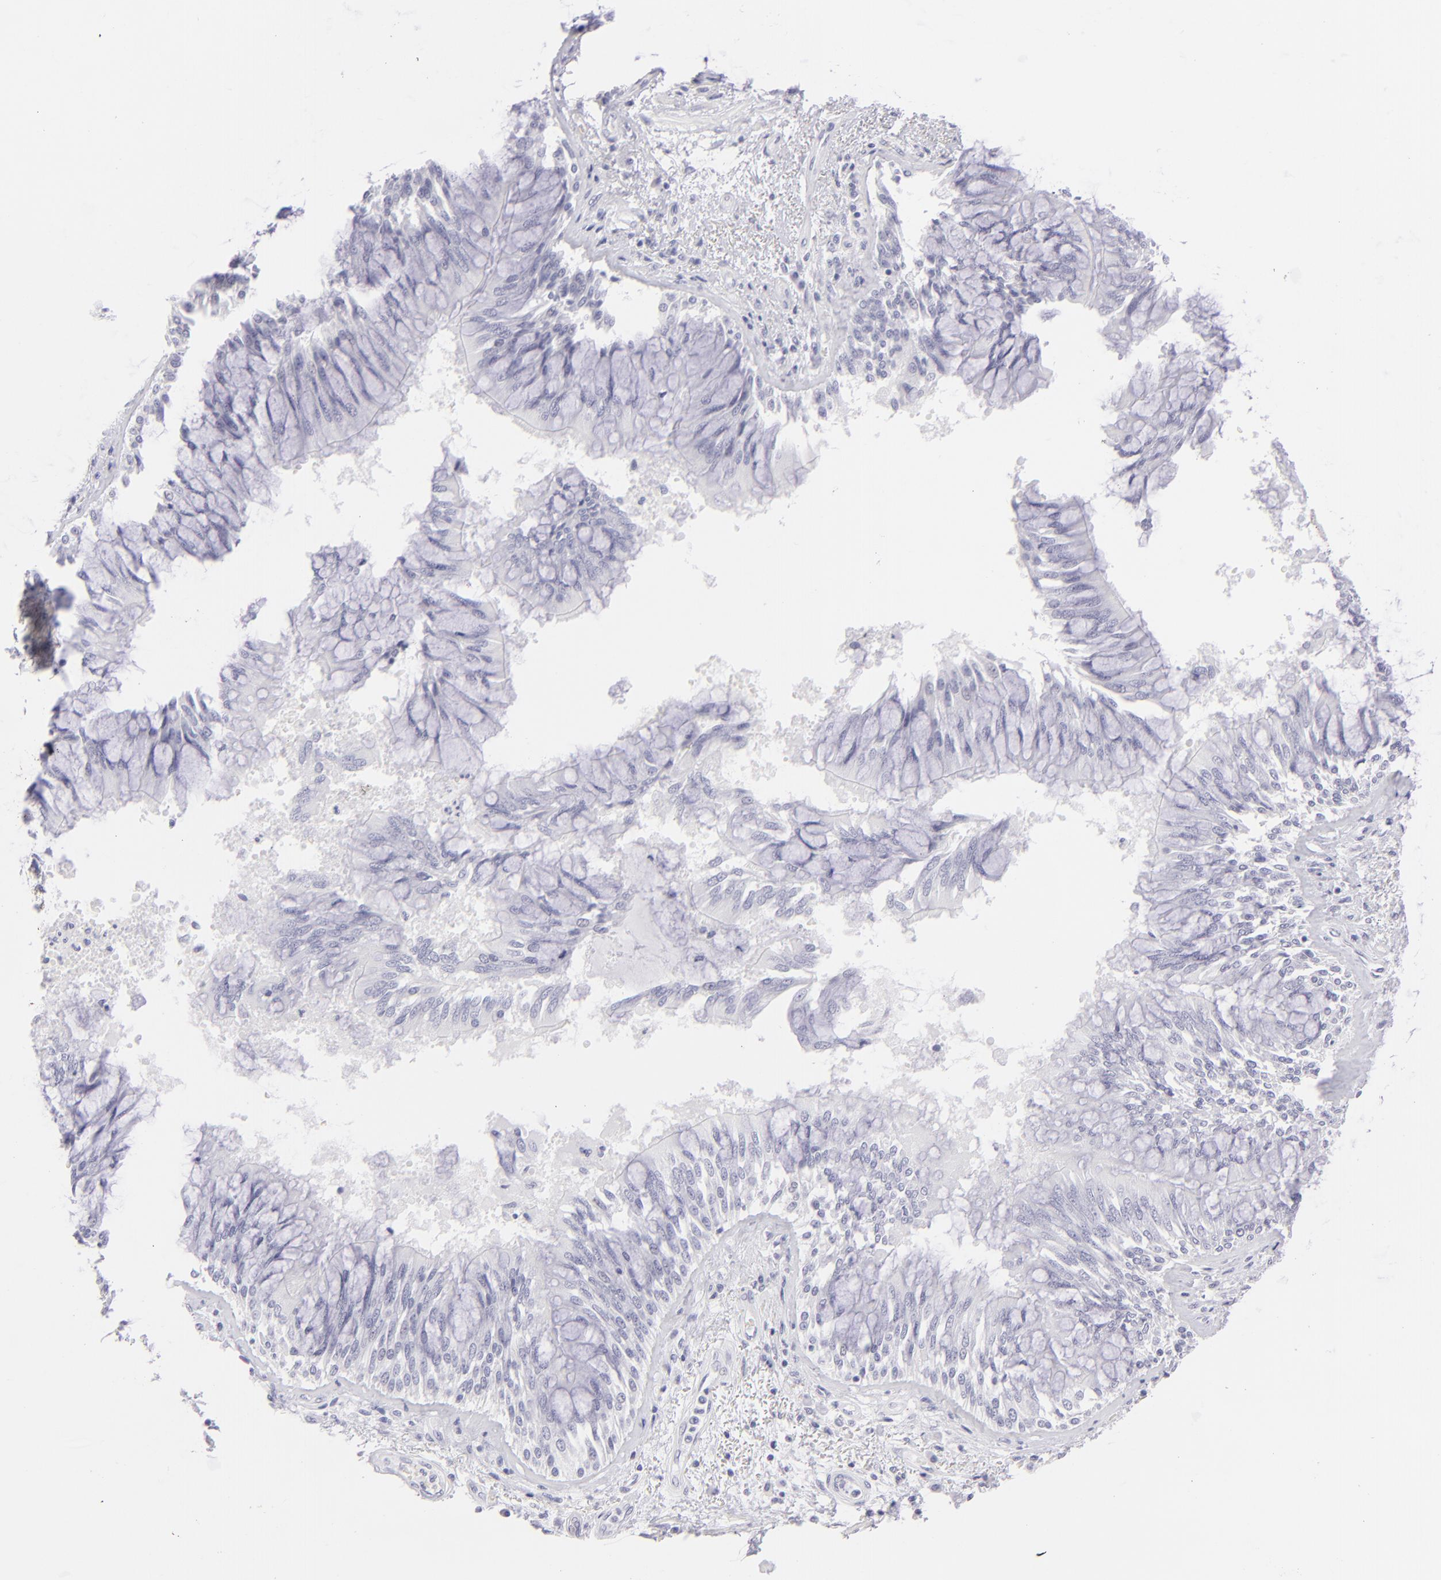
{"staining": {"intensity": "negative", "quantity": "none", "location": "none"}, "tissue": "bronchus", "cell_type": "Respiratory epithelial cells", "image_type": "normal", "snomed": [{"axis": "morphology", "description": "Normal tissue, NOS"}, {"axis": "topography", "description": "Cartilage tissue"}, {"axis": "topography", "description": "Bronchus"}, {"axis": "topography", "description": "Lung"}, {"axis": "topography", "description": "Peripheral nerve tissue"}], "caption": "Immunohistochemistry (IHC) image of normal bronchus: human bronchus stained with DAB demonstrates no significant protein positivity in respiratory epithelial cells. Nuclei are stained in blue.", "gene": "FCER2", "patient": {"sex": "female", "age": 49}}